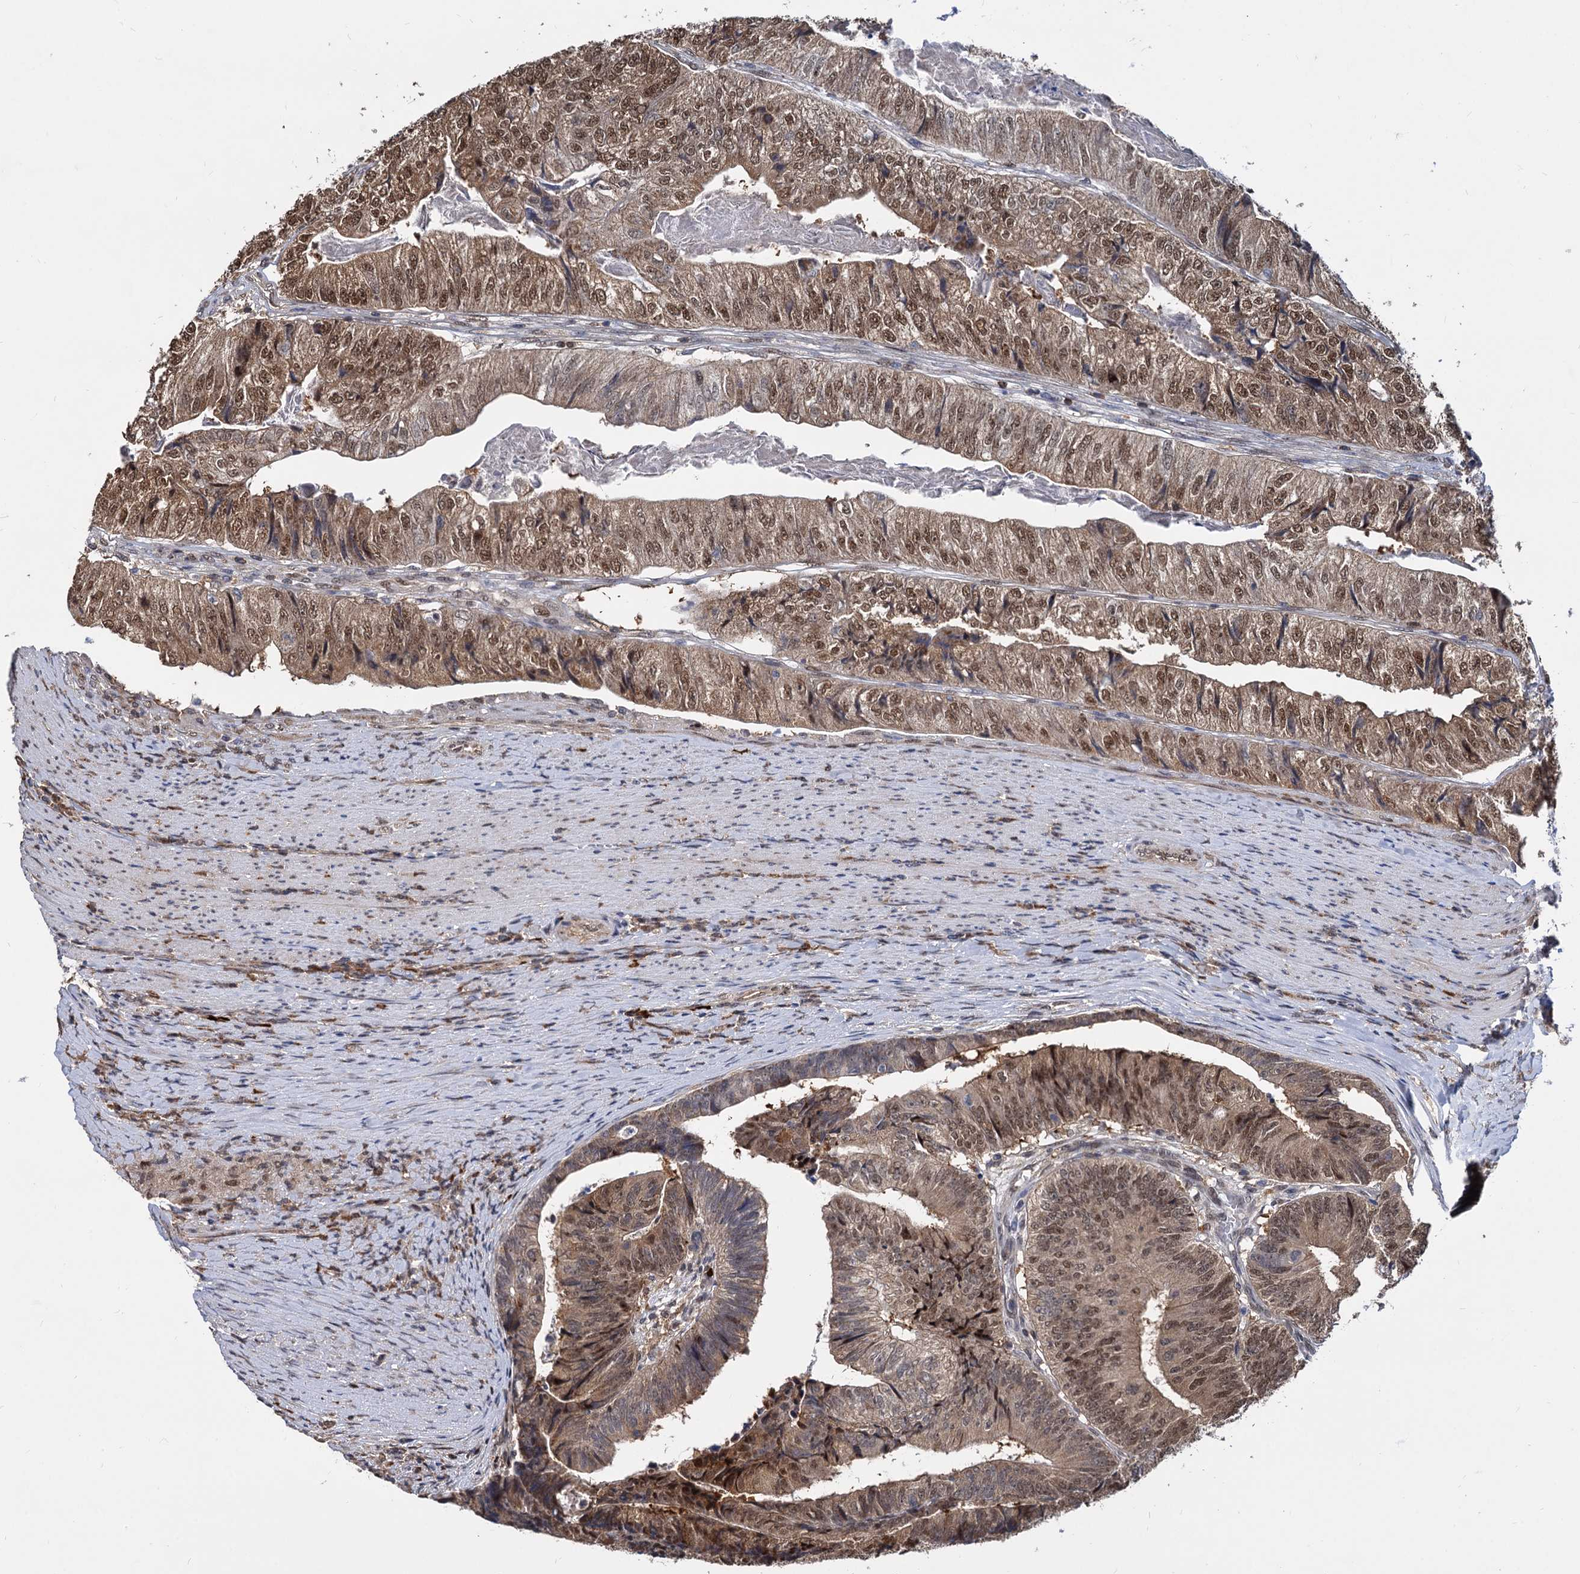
{"staining": {"intensity": "moderate", "quantity": ">75%", "location": "nuclear"}, "tissue": "colorectal cancer", "cell_type": "Tumor cells", "image_type": "cancer", "snomed": [{"axis": "morphology", "description": "Adenocarcinoma, NOS"}, {"axis": "topography", "description": "Colon"}], "caption": "Moderate nuclear protein expression is seen in about >75% of tumor cells in colorectal cancer.", "gene": "PSMD4", "patient": {"sex": "female", "age": 67}}